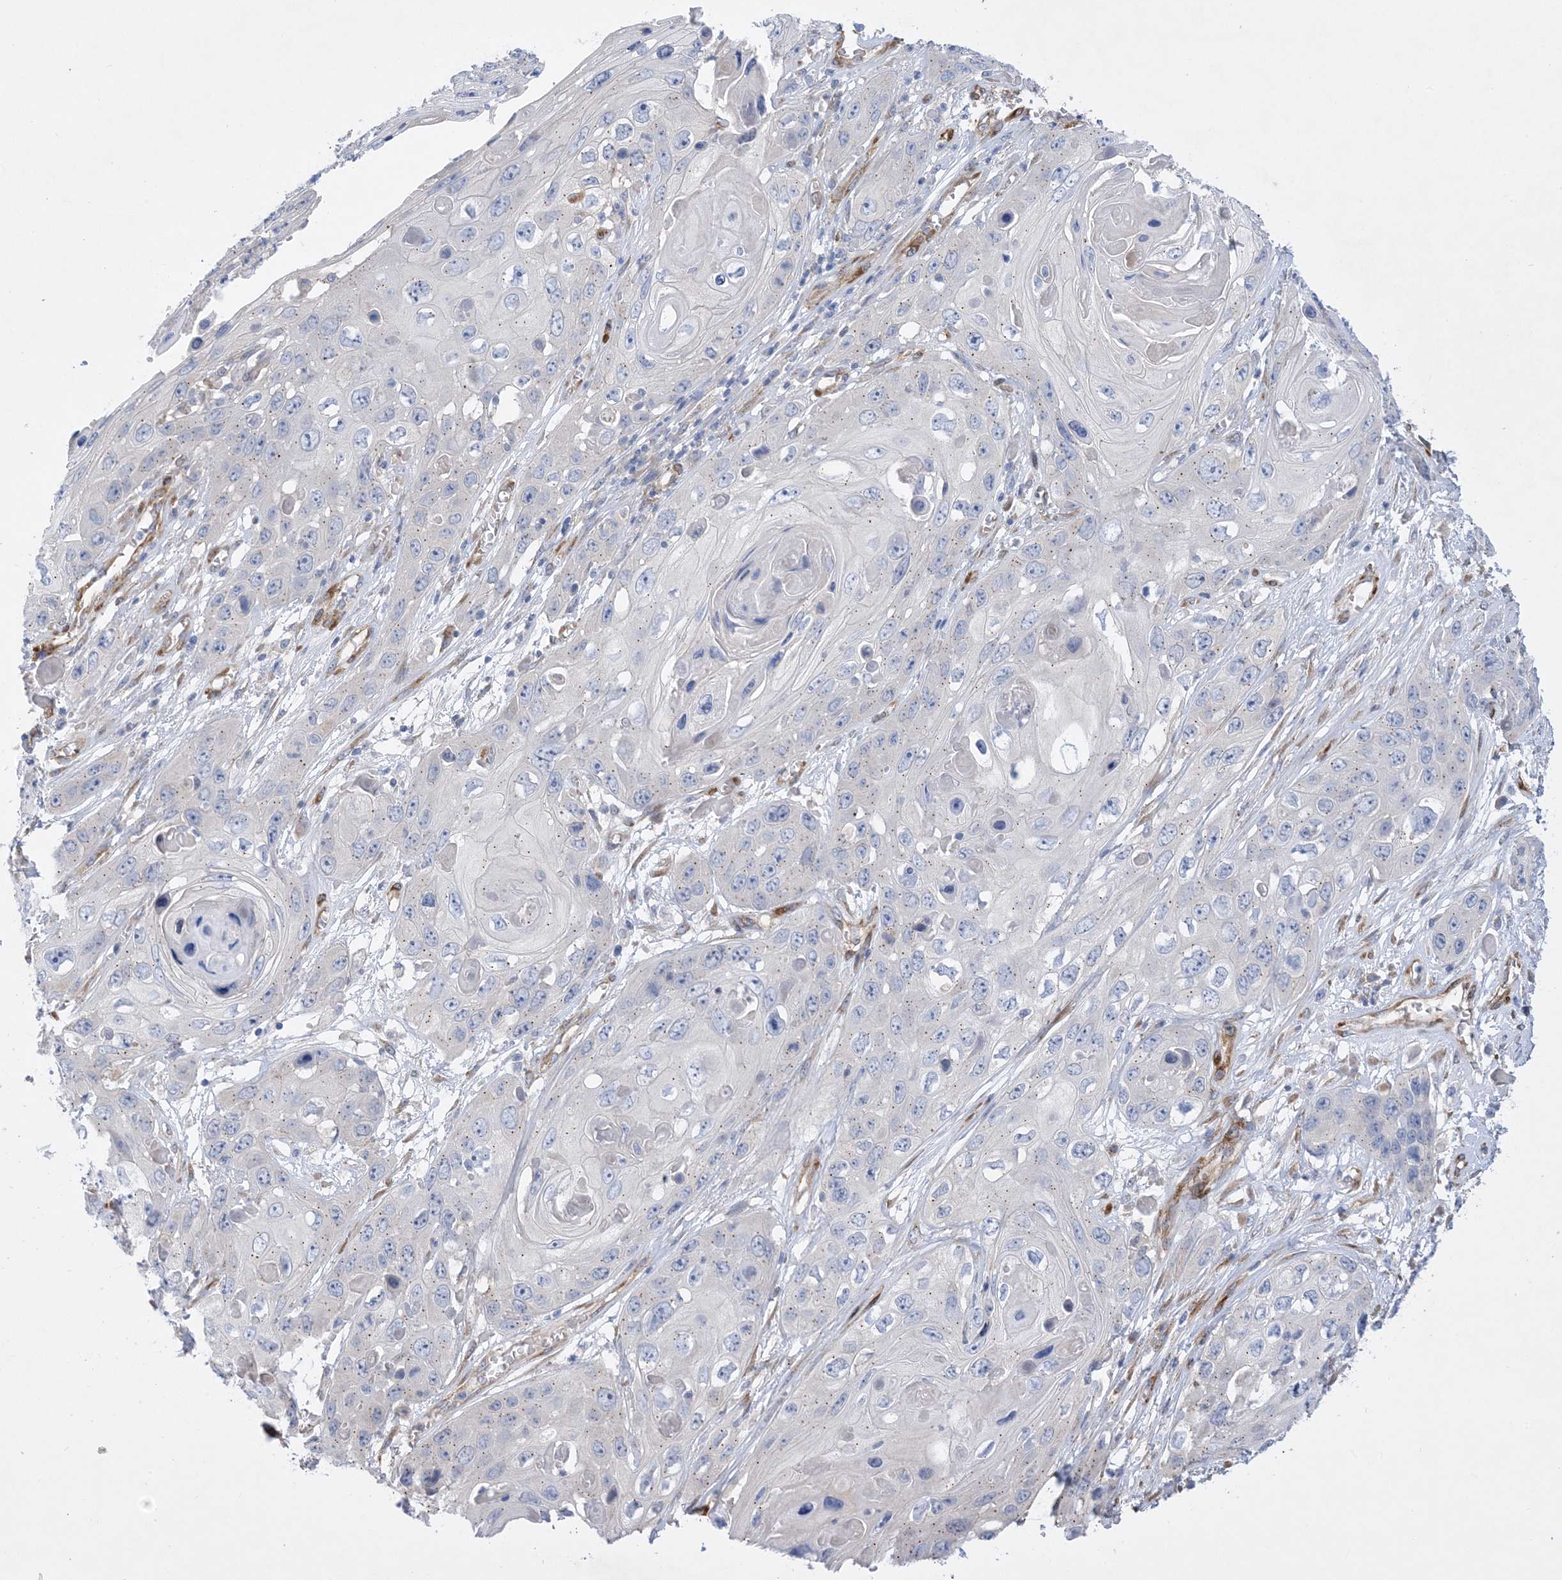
{"staining": {"intensity": "negative", "quantity": "none", "location": "none"}, "tissue": "skin cancer", "cell_type": "Tumor cells", "image_type": "cancer", "snomed": [{"axis": "morphology", "description": "Squamous cell carcinoma, NOS"}, {"axis": "topography", "description": "Skin"}], "caption": "Immunohistochemistry (IHC) image of neoplastic tissue: skin cancer (squamous cell carcinoma) stained with DAB demonstrates no significant protein positivity in tumor cells.", "gene": "RBMS3", "patient": {"sex": "male", "age": 55}}